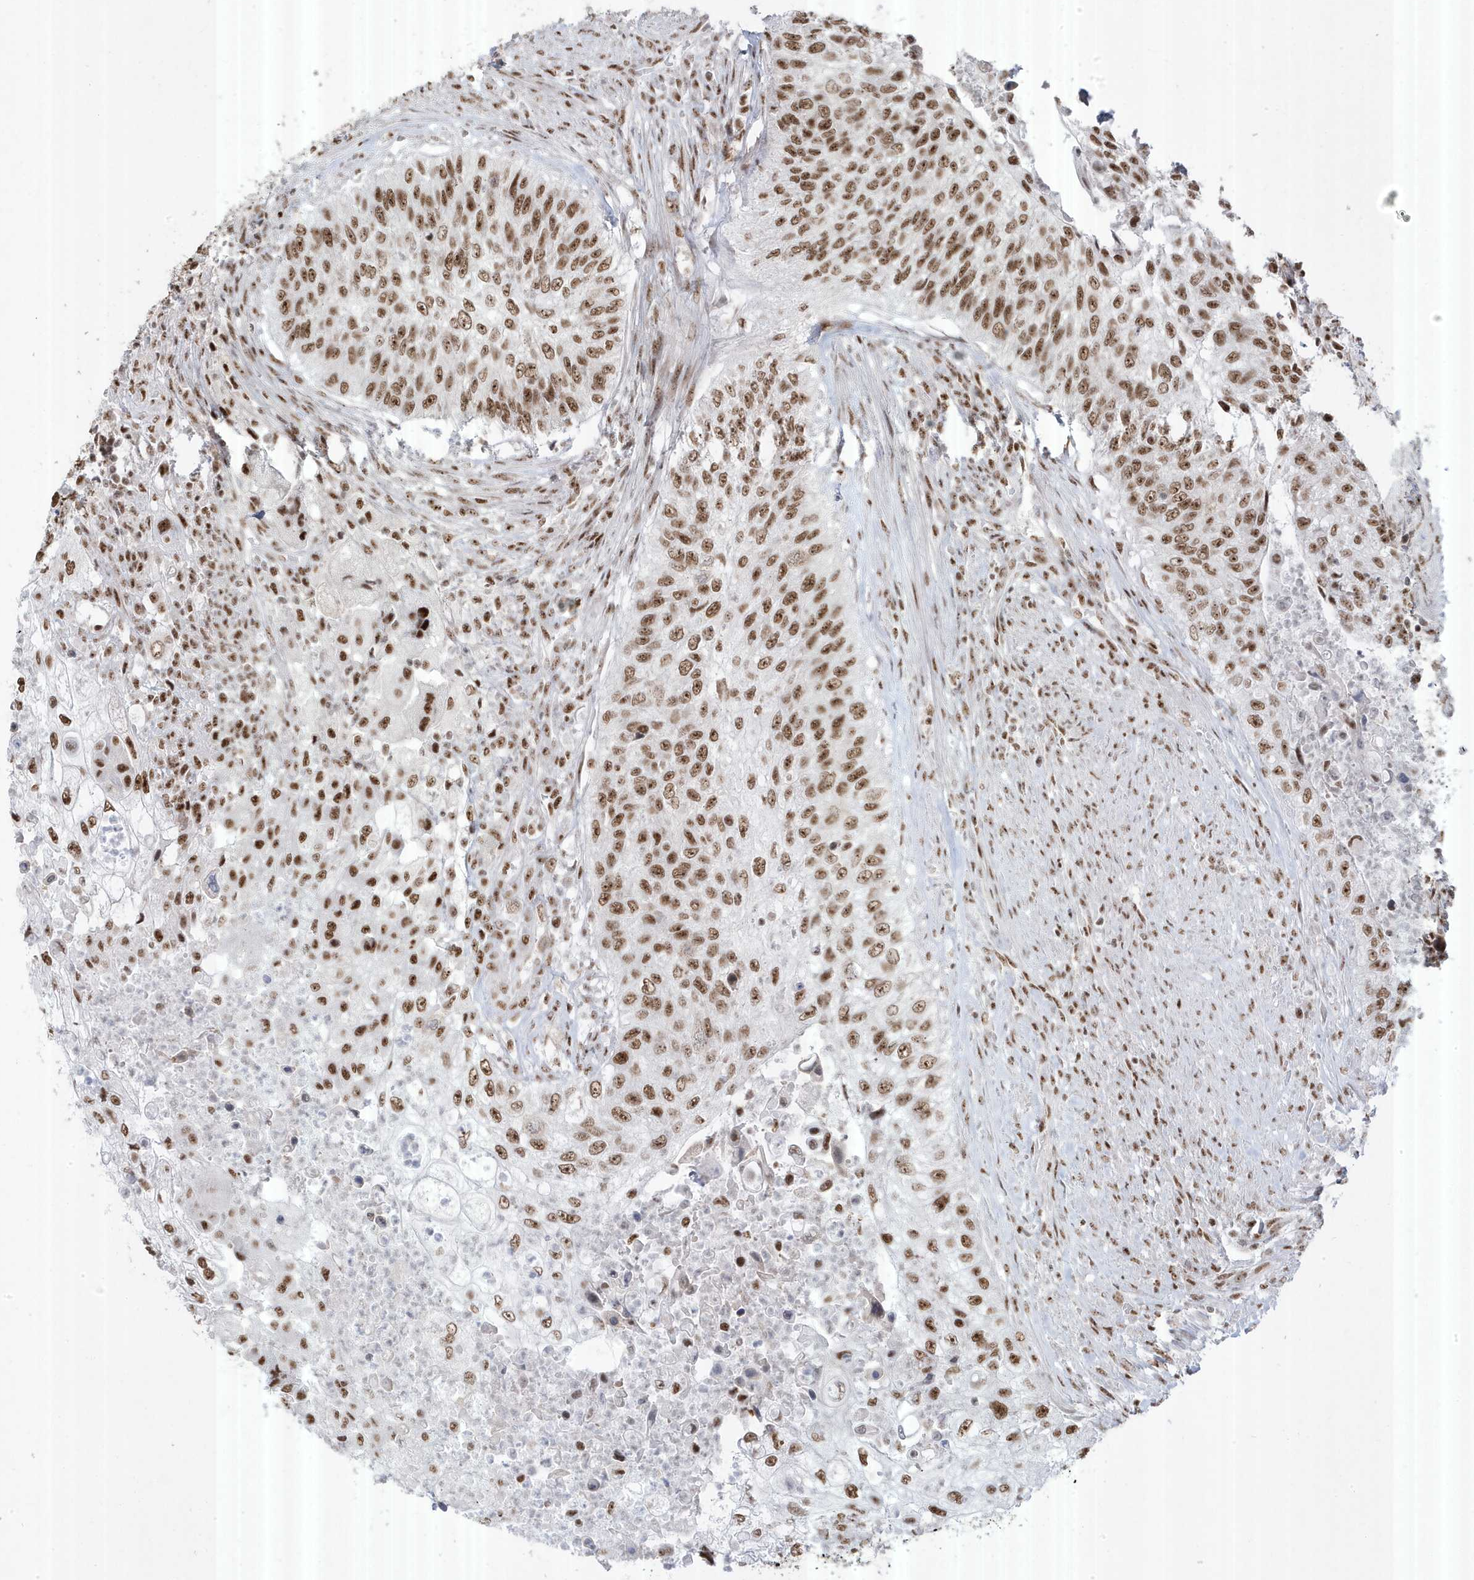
{"staining": {"intensity": "moderate", "quantity": ">75%", "location": "nuclear"}, "tissue": "urothelial cancer", "cell_type": "Tumor cells", "image_type": "cancer", "snomed": [{"axis": "morphology", "description": "Urothelial carcinoma, High grade"}, {"axis": "topography", "description": "Urinary bladder"}], "caption": "Protein staining by IHC demonstrates moderate nuclear staining in about >75% of tumor cells in urothelial cancer.", "gene": "MTREX", "patient": {"sex": "female", "age": 60}}